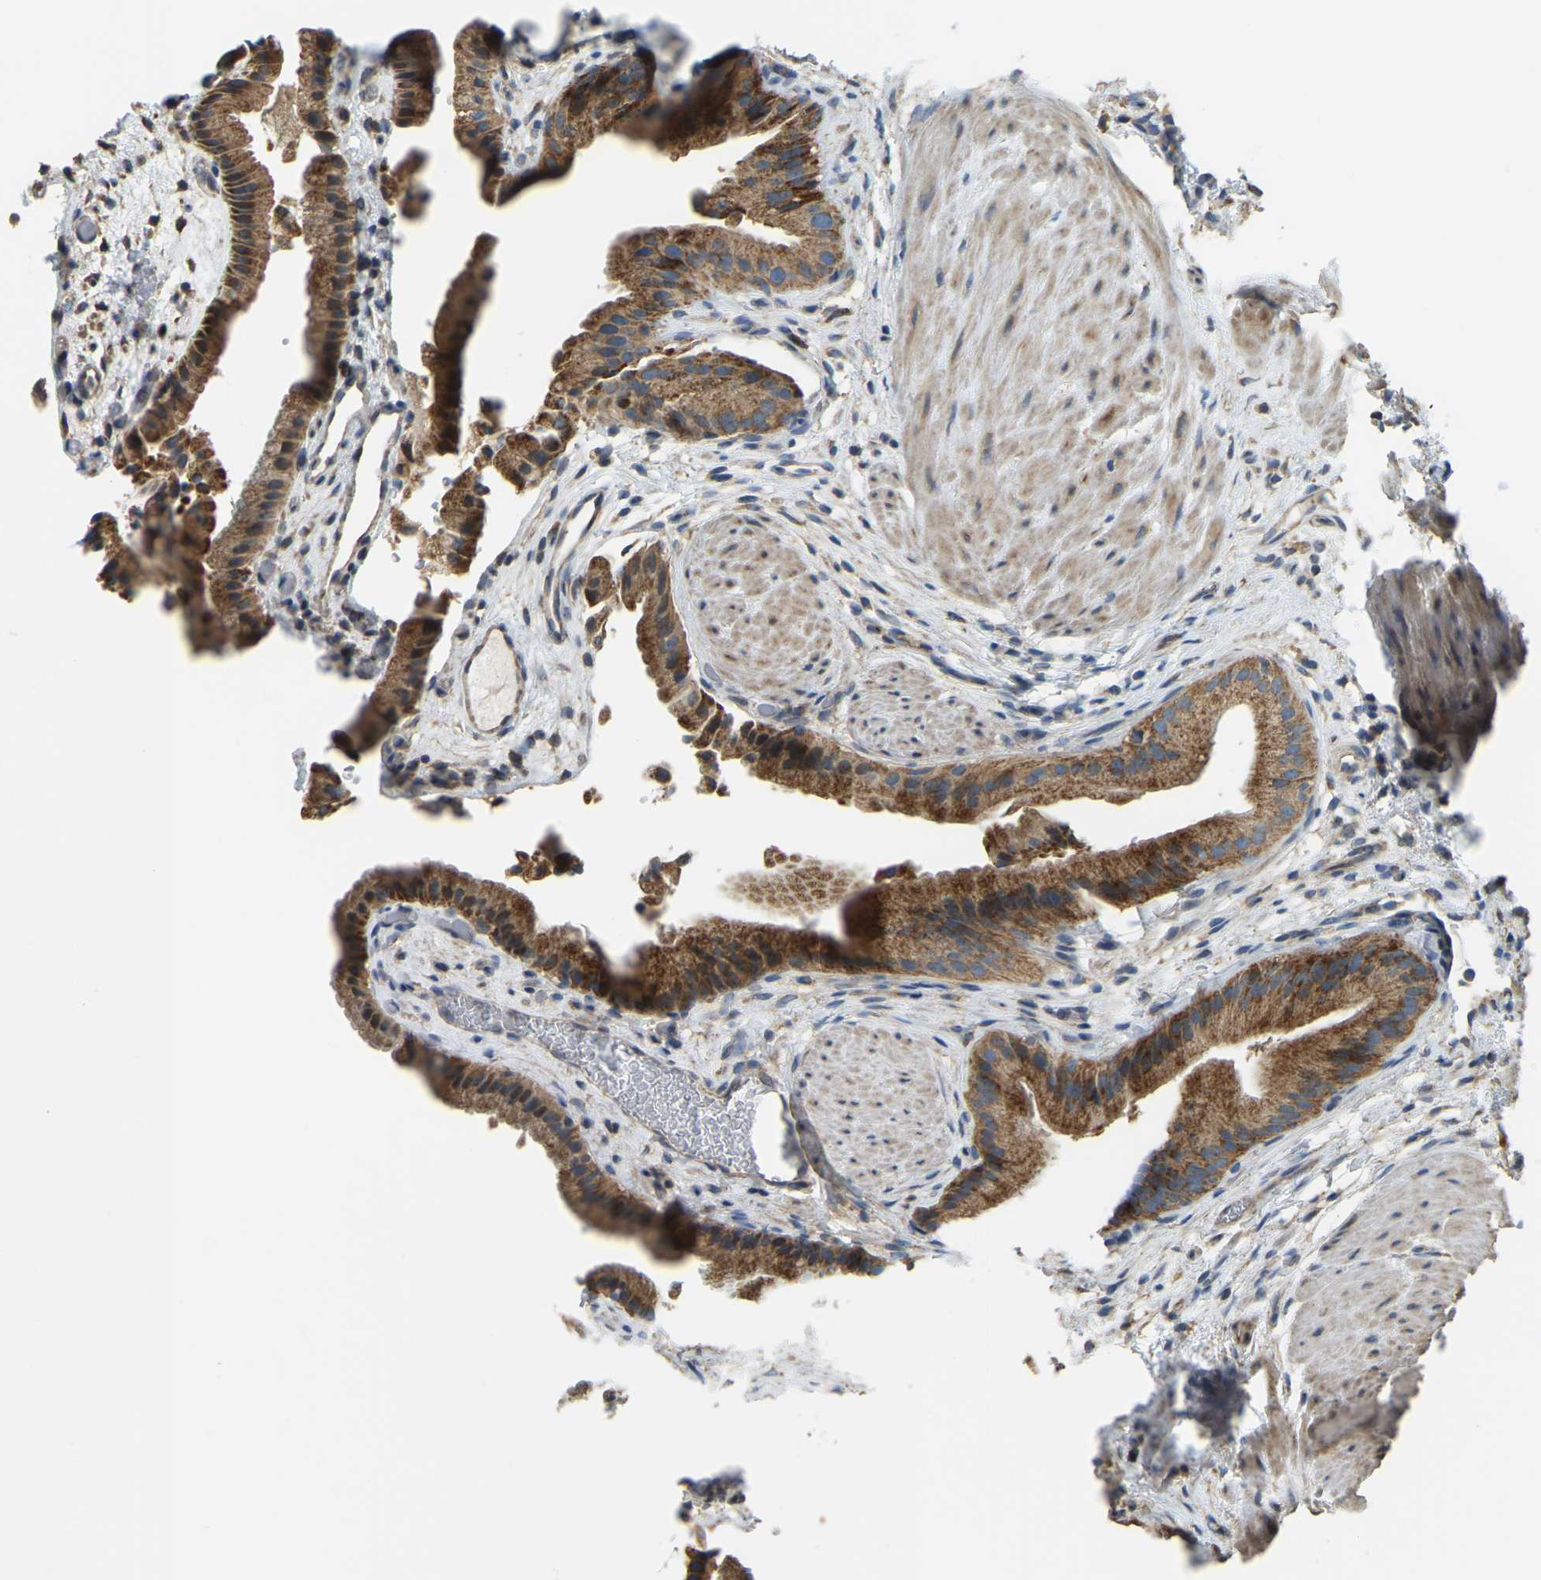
{"staining": {"intensity": "strong", "quantity": ">75%", "location": "cytoplasmic/membranous"}, "tissue": "gallbladder", "cell_type": "Glandular cells", "image_type": "normal", "snomed": [{"axis": "morphology", "description": "Normal tissue, NOS"}, {"axis": "topography", "description": "Gallbladder"}], "caption": "Protein analysis of unremarkable gallbladder demonstrates strong cytoplasmic/membranous positivity in about >75% of glandular cells.", "gene": "PSMD7", "patient": {"sex": "male", "age": 49}}